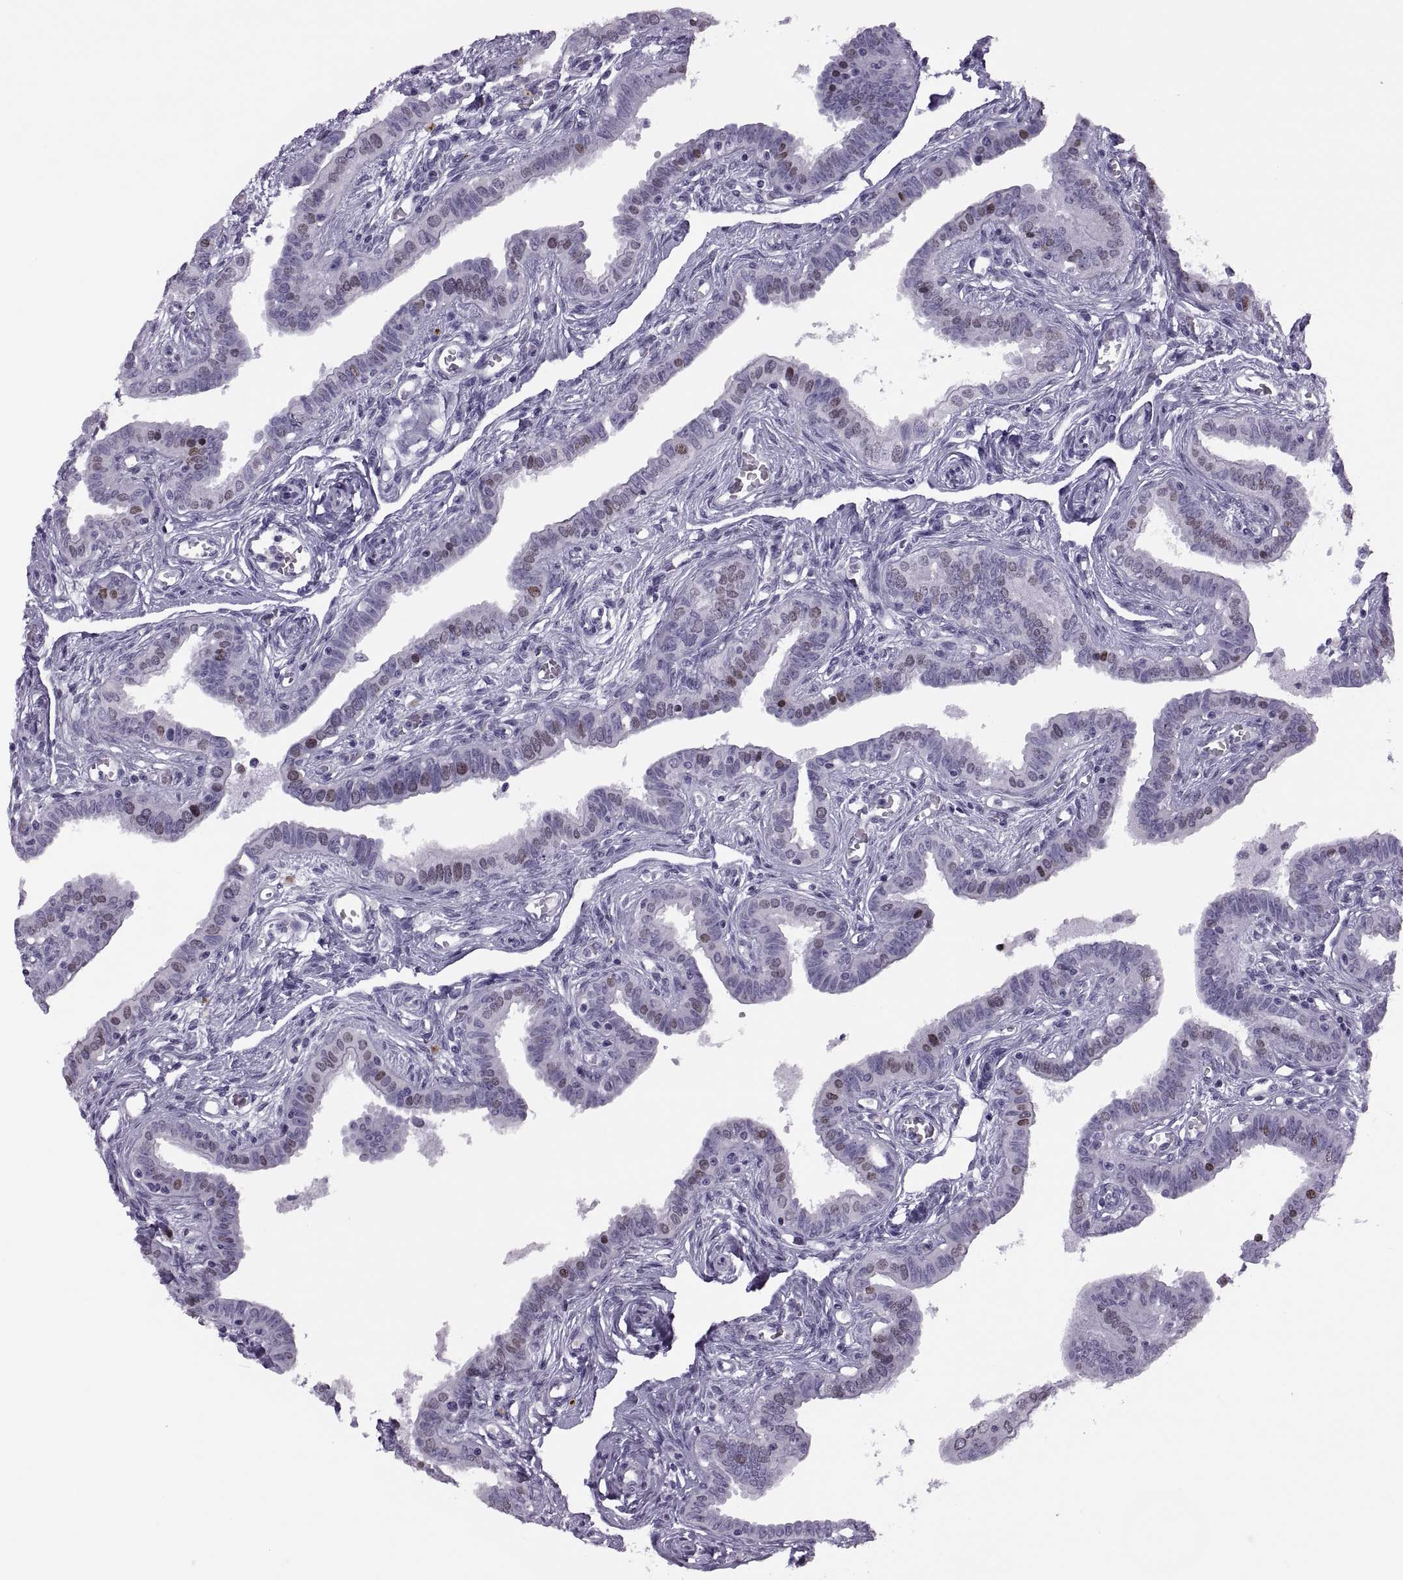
{"staining": {"intensity": "moderate", "quantity": "<25%", "location": "nuclear"}, "tissue": "fallopian tube", "cell_type": "Glandular cells", "image_type": "normal", "snomed": [{"axis": "morphology", "description": "Normal tissue, NOS"}, {"axis": "morphology", "description": "Carcinoma, endometroid"}, {"axis": "topography", "description": "Fallopian tube"}, {"axis": "topography", "description": "Ovary"}], "caption": "This is a photomicrograph of immunohistochemistry staining of unremarkable fallopian tube, which shows moderate staining in the nuclear of glandular cells.", "gene": "FAM24A", "patient": {"sex": "female", "age": 42}}